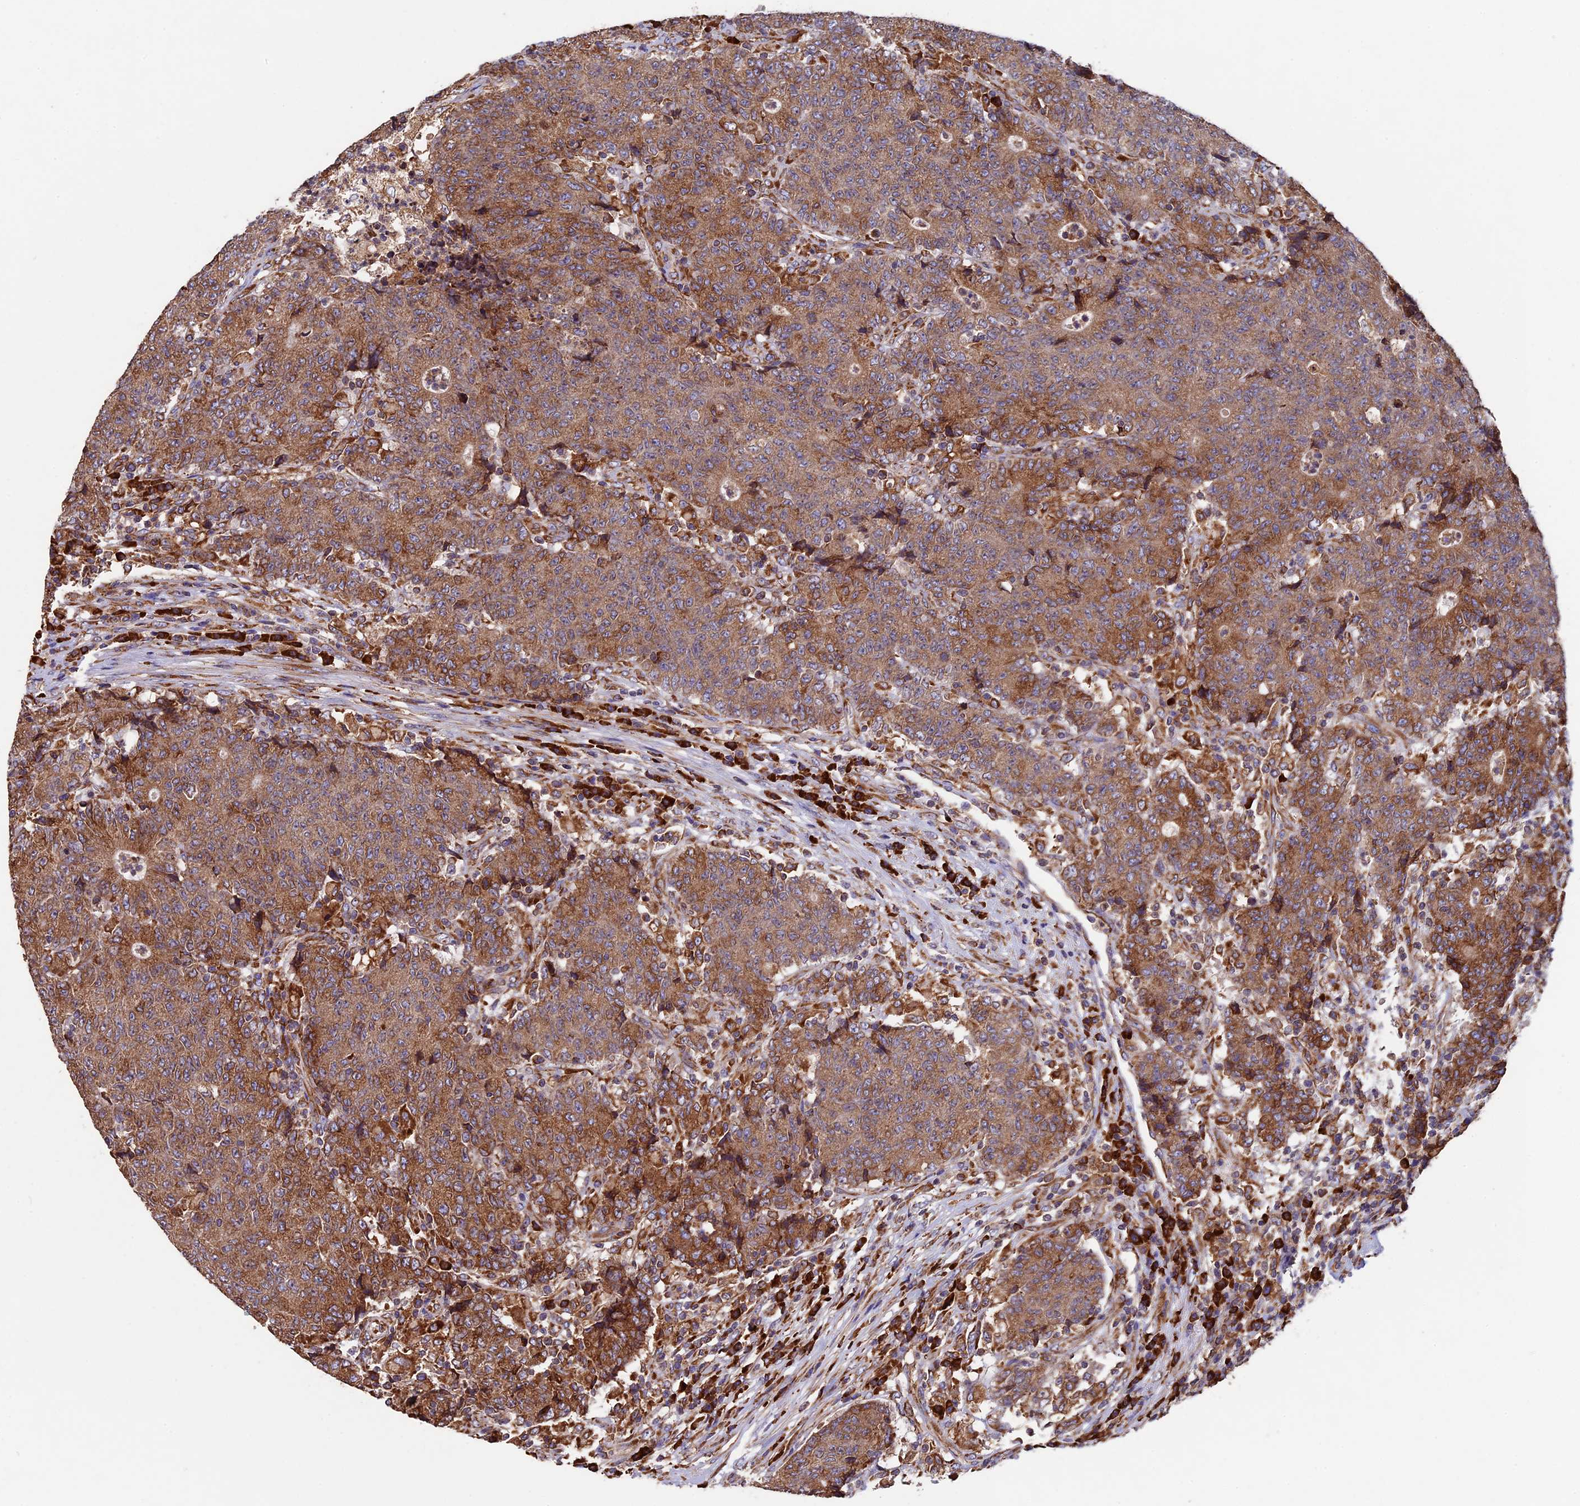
{"staining": {"intensity": "moderate", "quantity": ">75%", "location": "cytoplasmic/membranous"}, "tissue": "colorectal cancer", "cell_type": "Tumor cells", "image_type": "cancer", "snomed": [{"axis": "morphology", "description": "Adenocarcinoma, NOS"}, {"axis": "topography", "description": "Colon"}], "caption": "Immunohistochemistry (IHC) (DAB (3,3'-diaminobenzidine)) staining of colorectal adenocarcinoma displays moderate cytoplasmic/membranous protein staining in approximately >75% of tumor cells. (brown staining indicates protein expression, while blue staining denotes nuclei).", "gene": "BTBD3", "patient": {"sex": "female", "age": 75}}